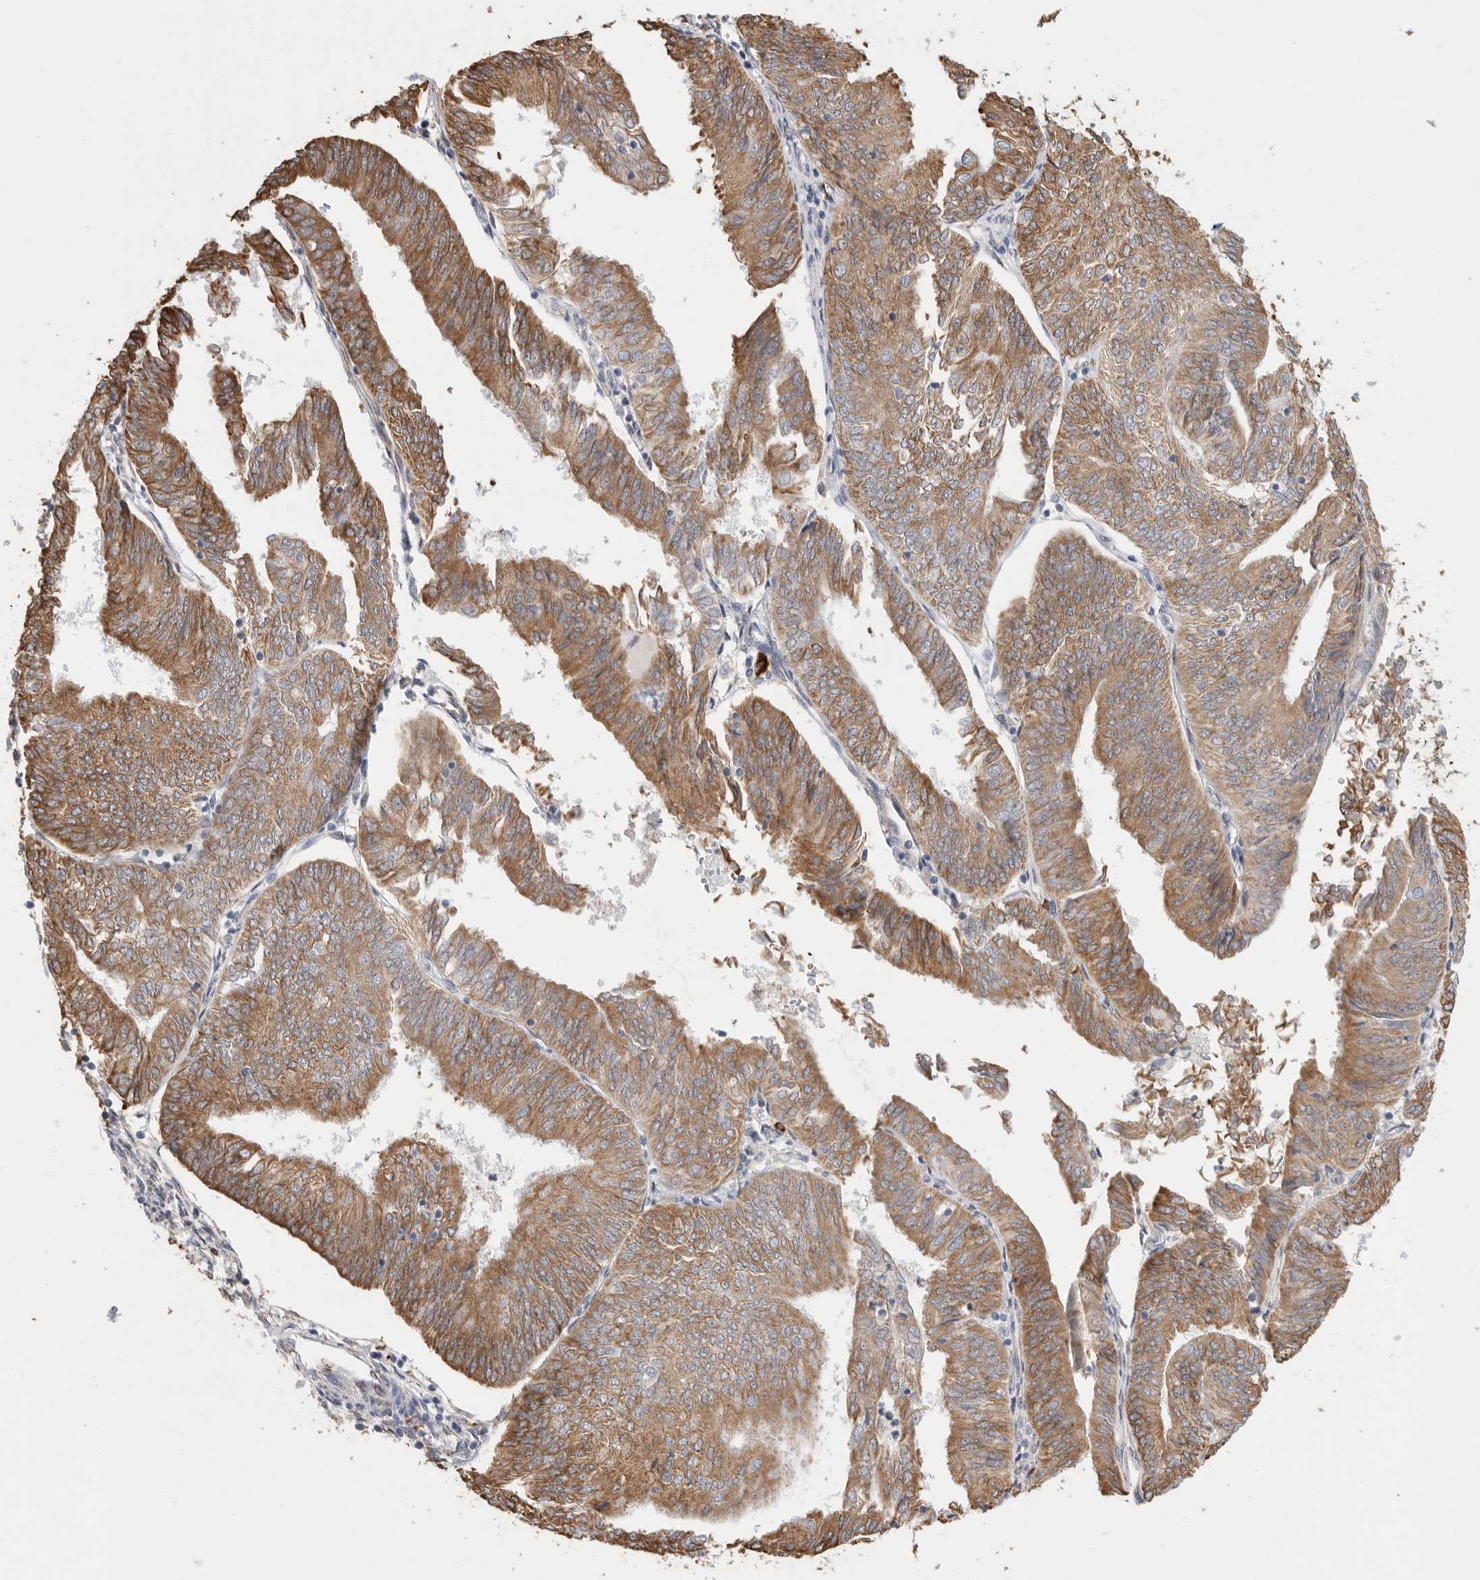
{"staining": {"intensity": "moderate", "quantity": ">75%", "location": "cytoplasmic/membranous"}, "tissue": "endometrial cancer", "cell_type": "Tumor cells", "image_type": "cancer", "snomed": [{"axis": "morphology", "description": "Adenocarcinoma, NOS"}, {"axis": "topography", "description": "Endometrium"}], "caption": "Tumor cells reveal moderate cytoplasmic/membranous expression in approximately >75% of cells in endometrial cancer (adenocarcinoma).", "gene": "BLOC1S5", "patient": {"sex": "female", "age": 58}}